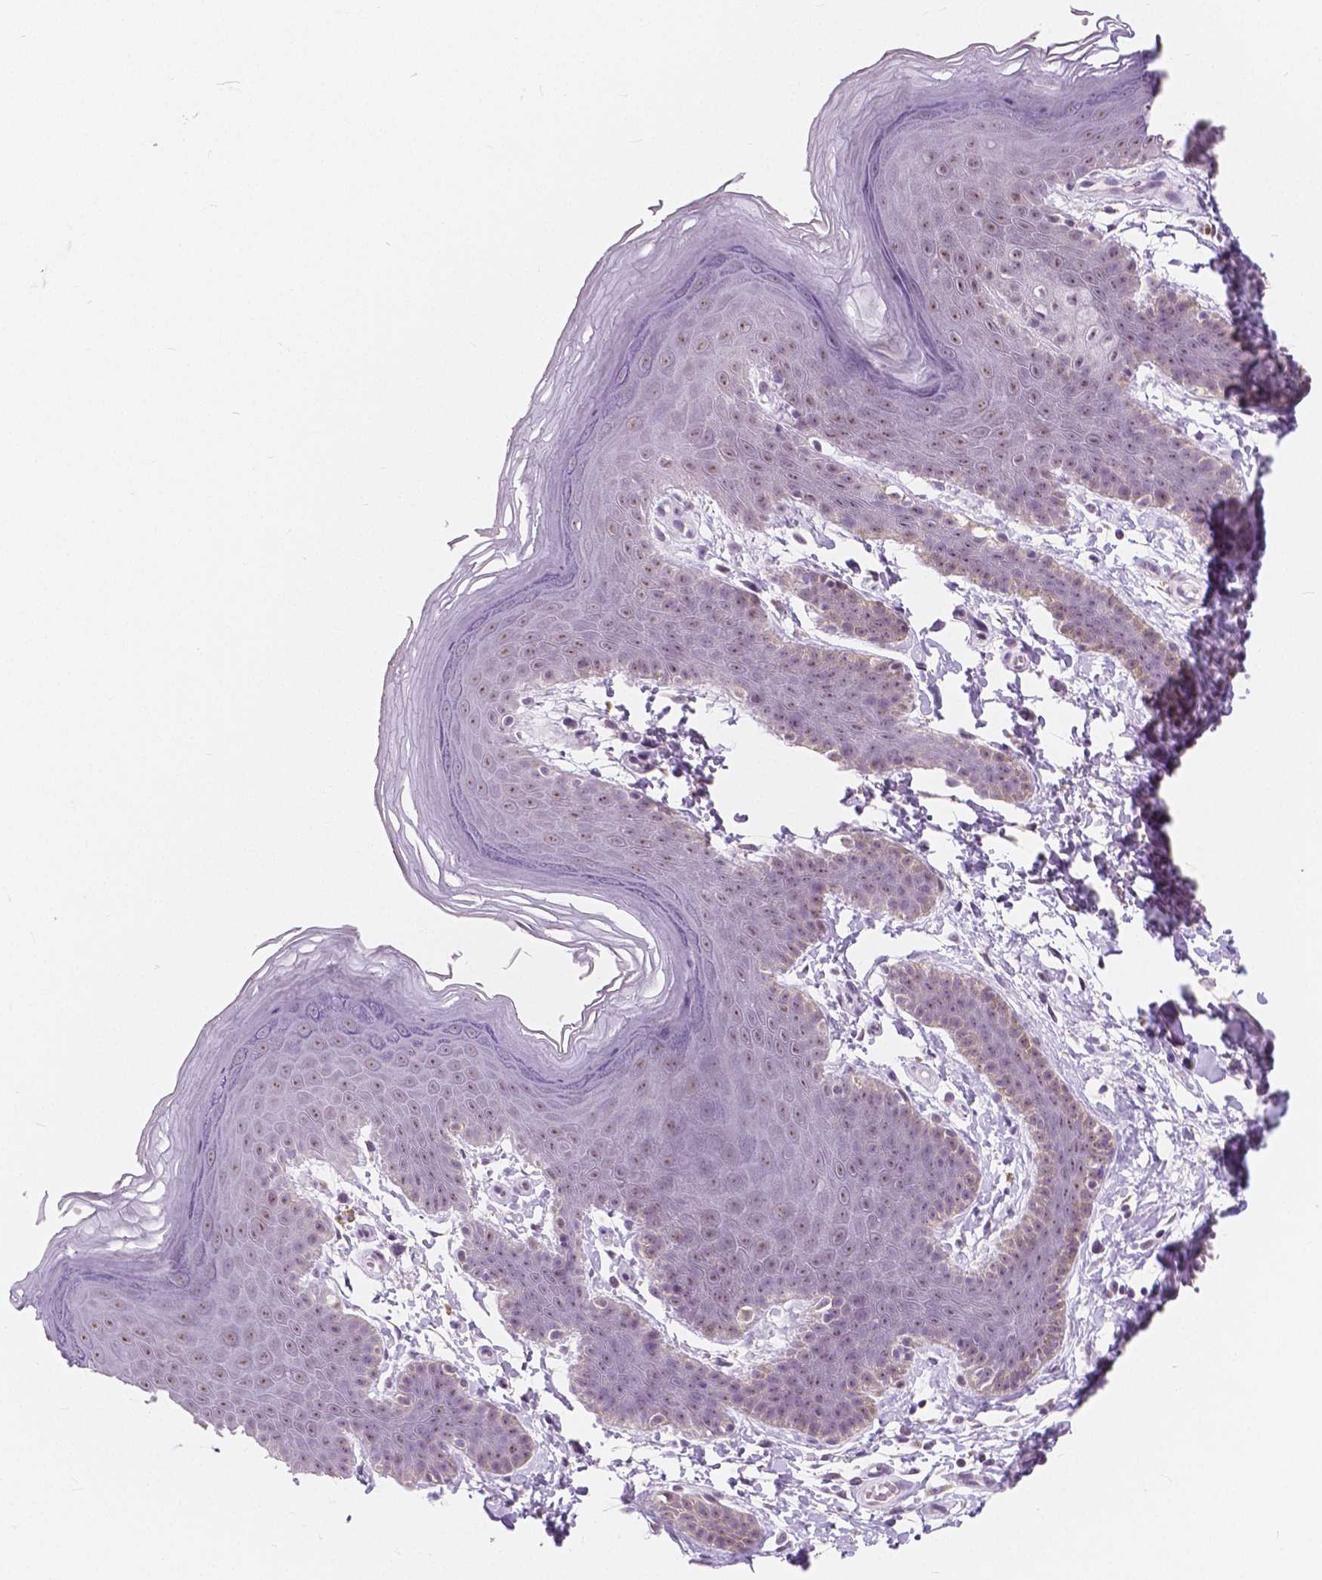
{"staining": {"intensity": "weak", "quantity": ">75%", "location": "nuclear"}, "tissue": "skin", "cell_type": "Epidermal cells", "image_type": "normal", "snomed": [{"axis": "morphology", "description": "Normal tissue, NOS"}, {"axis": "topography", "description": "Anal"}], "caption": "High-magnification brightfield microscopy of normal skin stained with DAB (brown) and counterstained with hematoxylin (blue). epidermal cells exhibit weak nuclear staining is identified in approximately>75% of cells. (Stains: DAB in brown, nuclei in blue, Microscopy: brightfield microscopy at high magnification).", "gene": "NOLC1", "patient": {"sex": "male", "age": 53}}